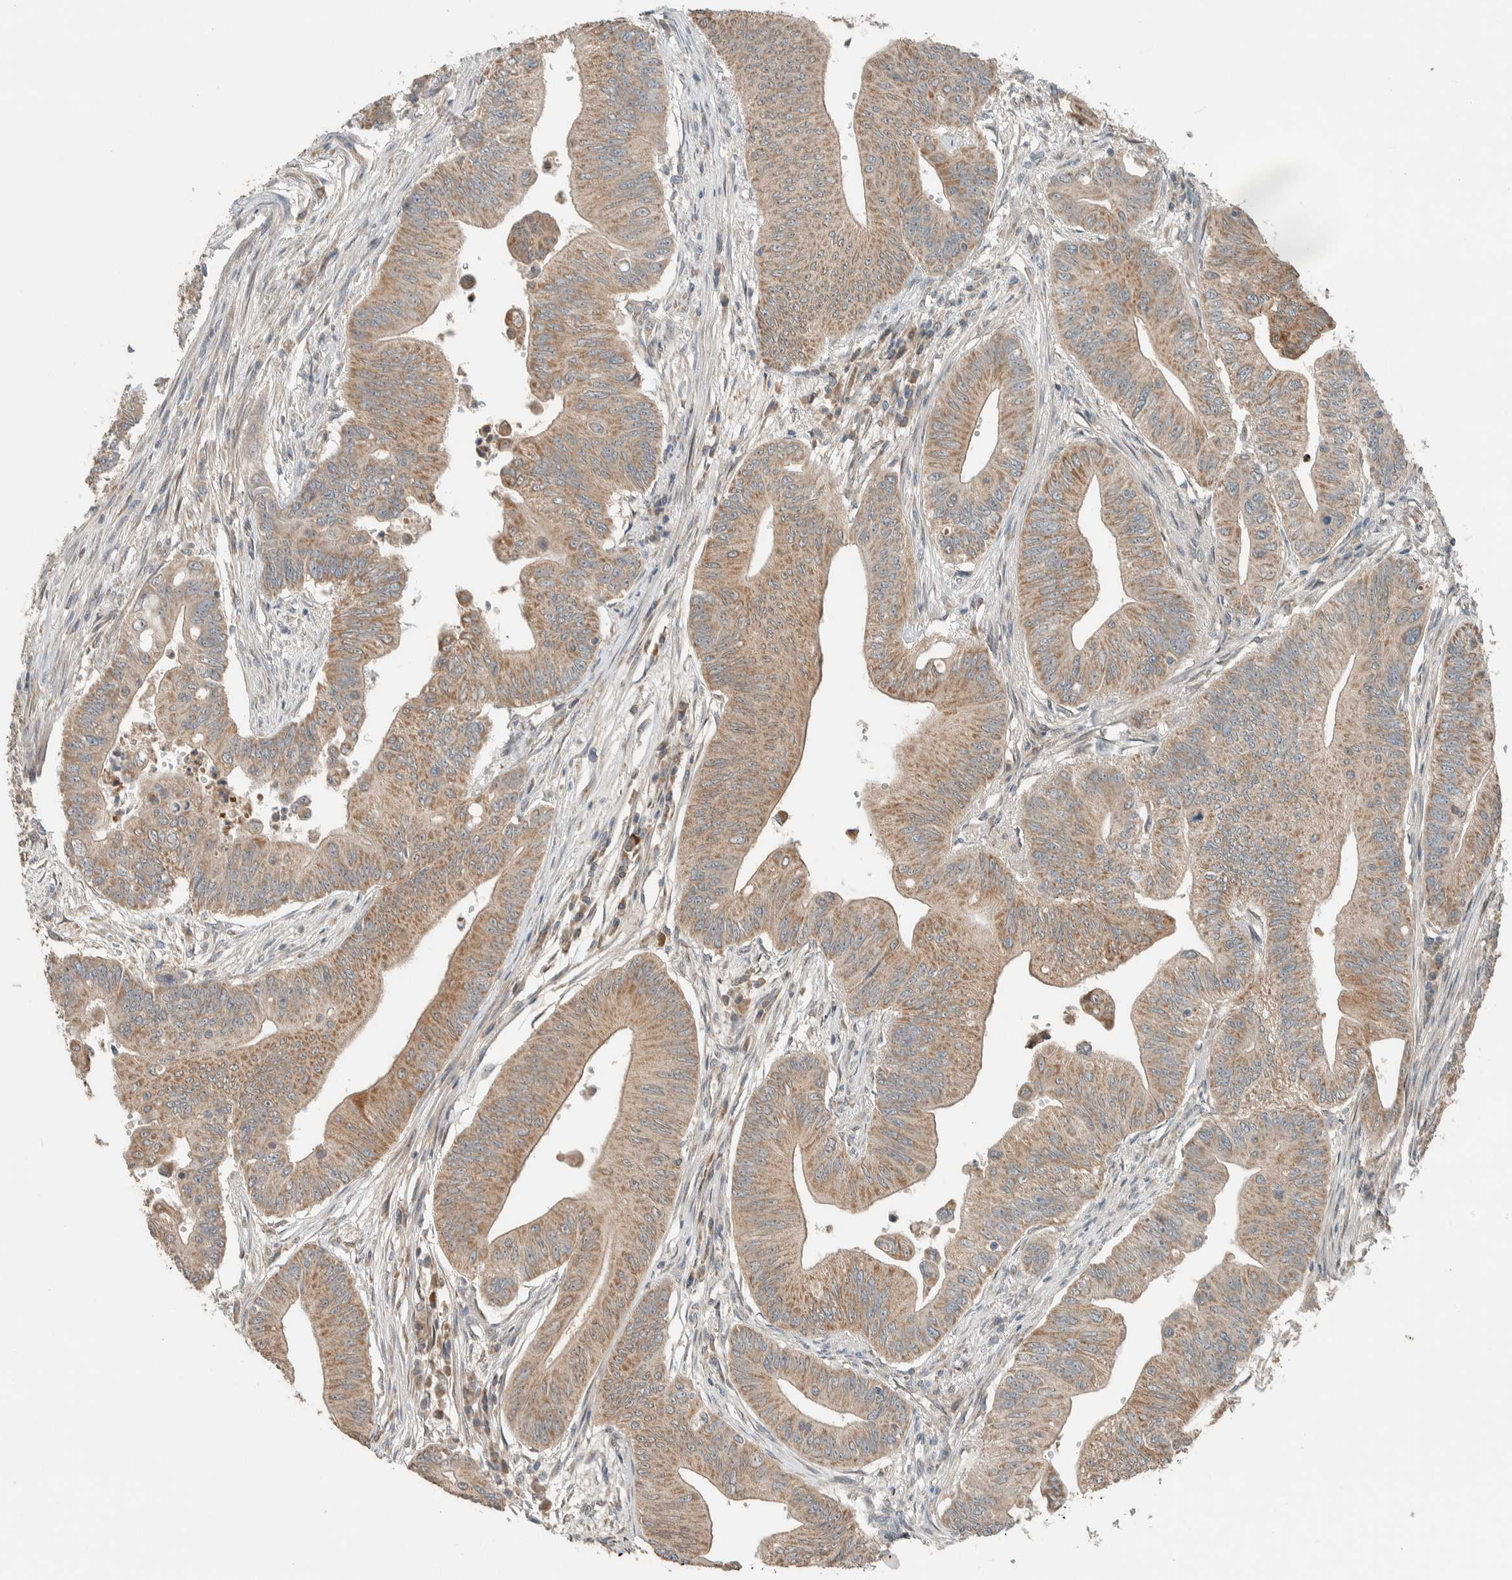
{"staining": {"intensity": "weak", "quantity": ">75%", "location": "cytoplasmic/membranous"}, "tissue": "colorectal cancer", "cell_type": "Tumor cells", "image_type": "cancer", "snomed": [{"axis": "morphology", "description": "Adenoma, NOS"}, {"axis": "morphology", "description": "Adenocarcinoma, NOS"}, {"axis": "topography", "description": "Colon"}], "caption": "Weak cytoplasmic/membranous staining is appreciated in about >75% of tumor cells in colorectal cancer (adenoma). The staining was performed using DAB to visualize the protein expression in brown, while the nuclei were stained in blue with hematoxylin (Magnification: 20x).", "gene": "NBR1", "patient": {"sex": "male", "age": 79}}